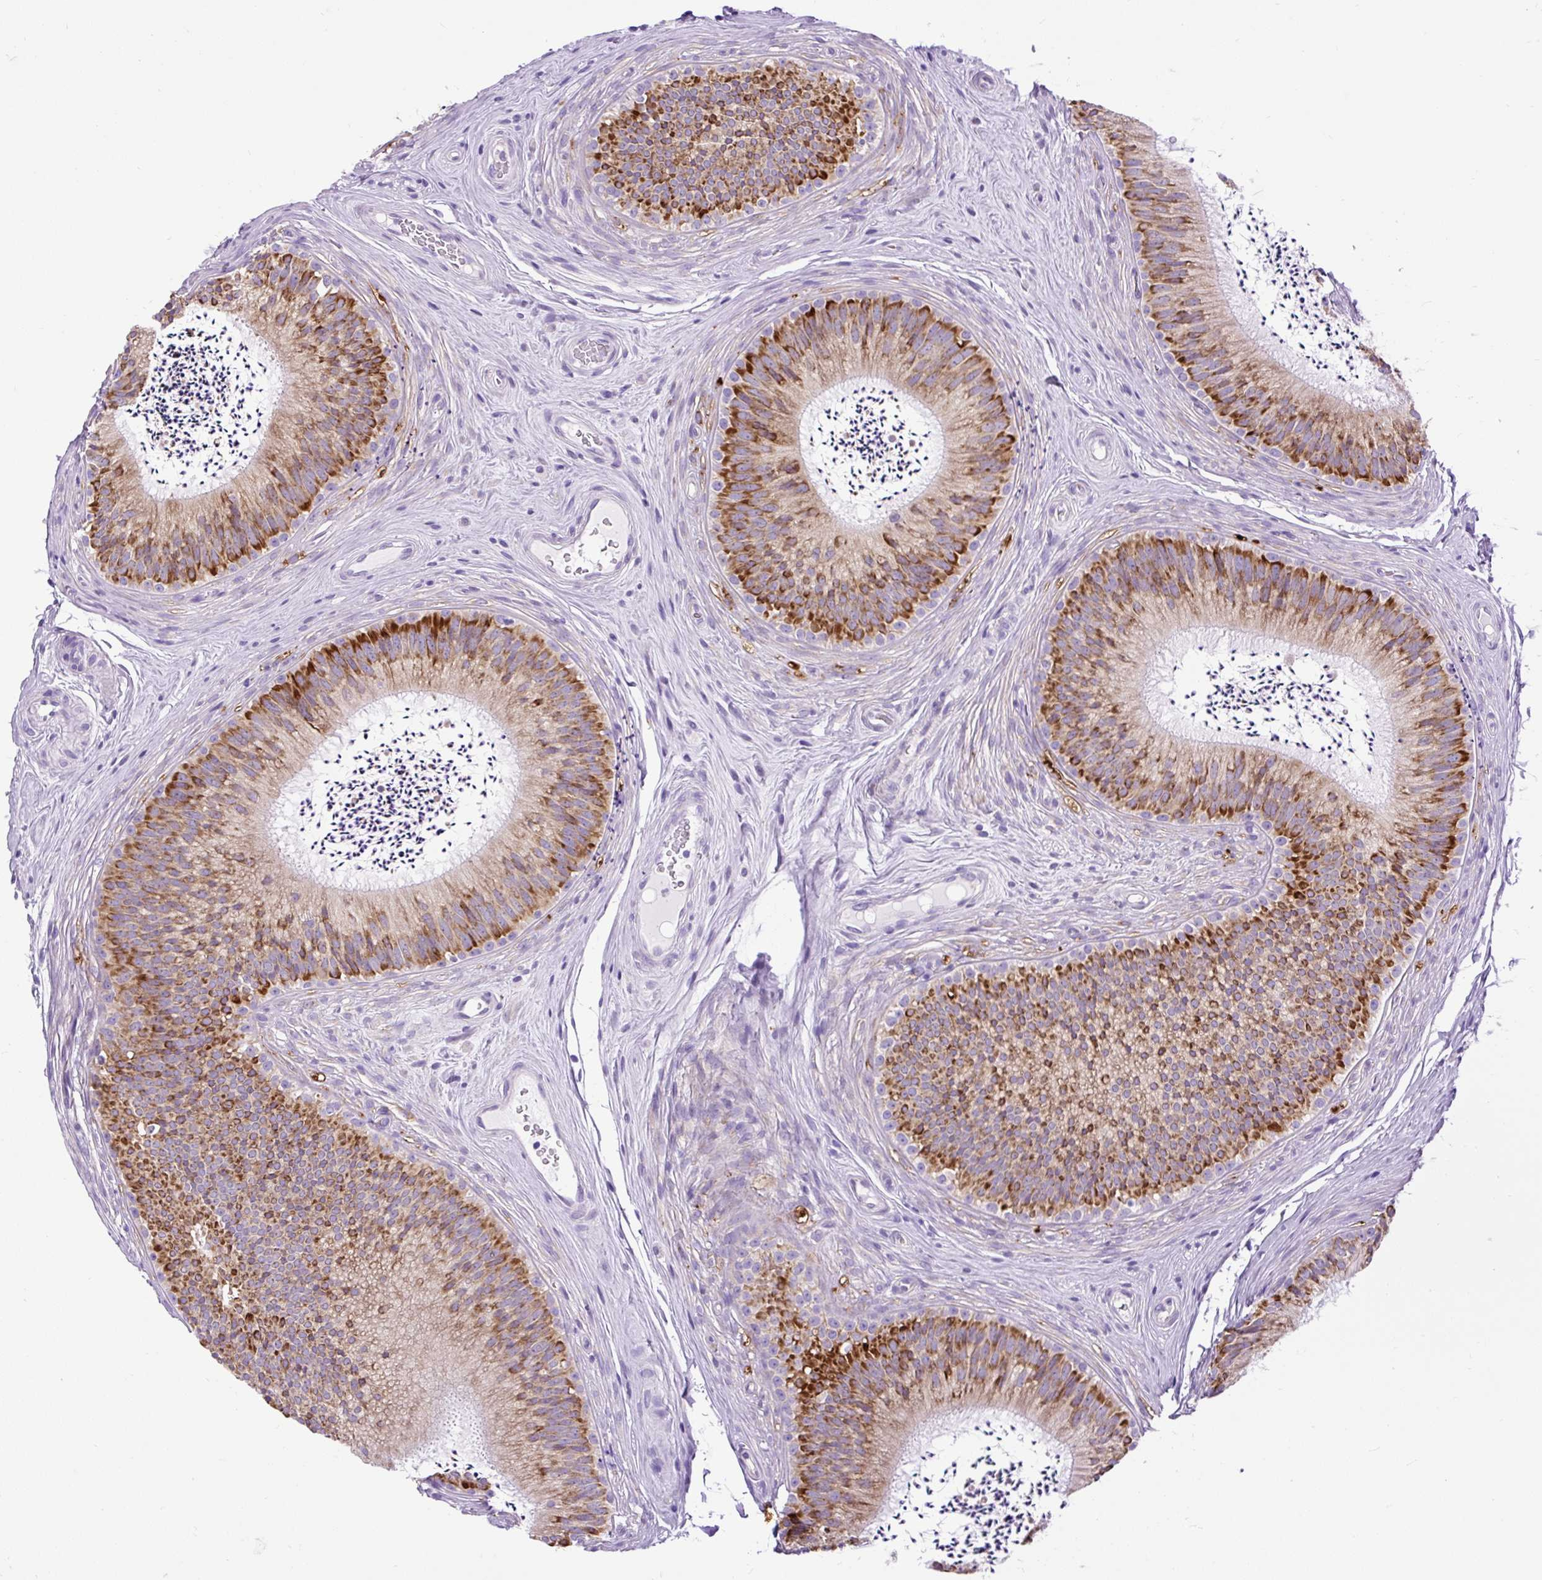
{"staining": {"intensity": "strong", "quantity": ">75%", "location": "cytoplasmic/membranous"}, "tissue": "epididymis", "cell_type": "Glandular cells", "image_type": "normal", "snomed": [{"axis": "morphology", "description": "Normal tissue, NOS"}, {"axis": "topography", "description": "Epididymis"}], "caption": "High-power microscopy captured an immunohistochemistry (IHC) histopathology image of normal epididymis, revealing strong cytoplasmic/membranous expression in approximately >75% of glandular cells. (brown staining indicates protein expression, while blue staining denotes nuclei).", "gene": "DDOST", "patient": {"sex": "male", "age": 24}}